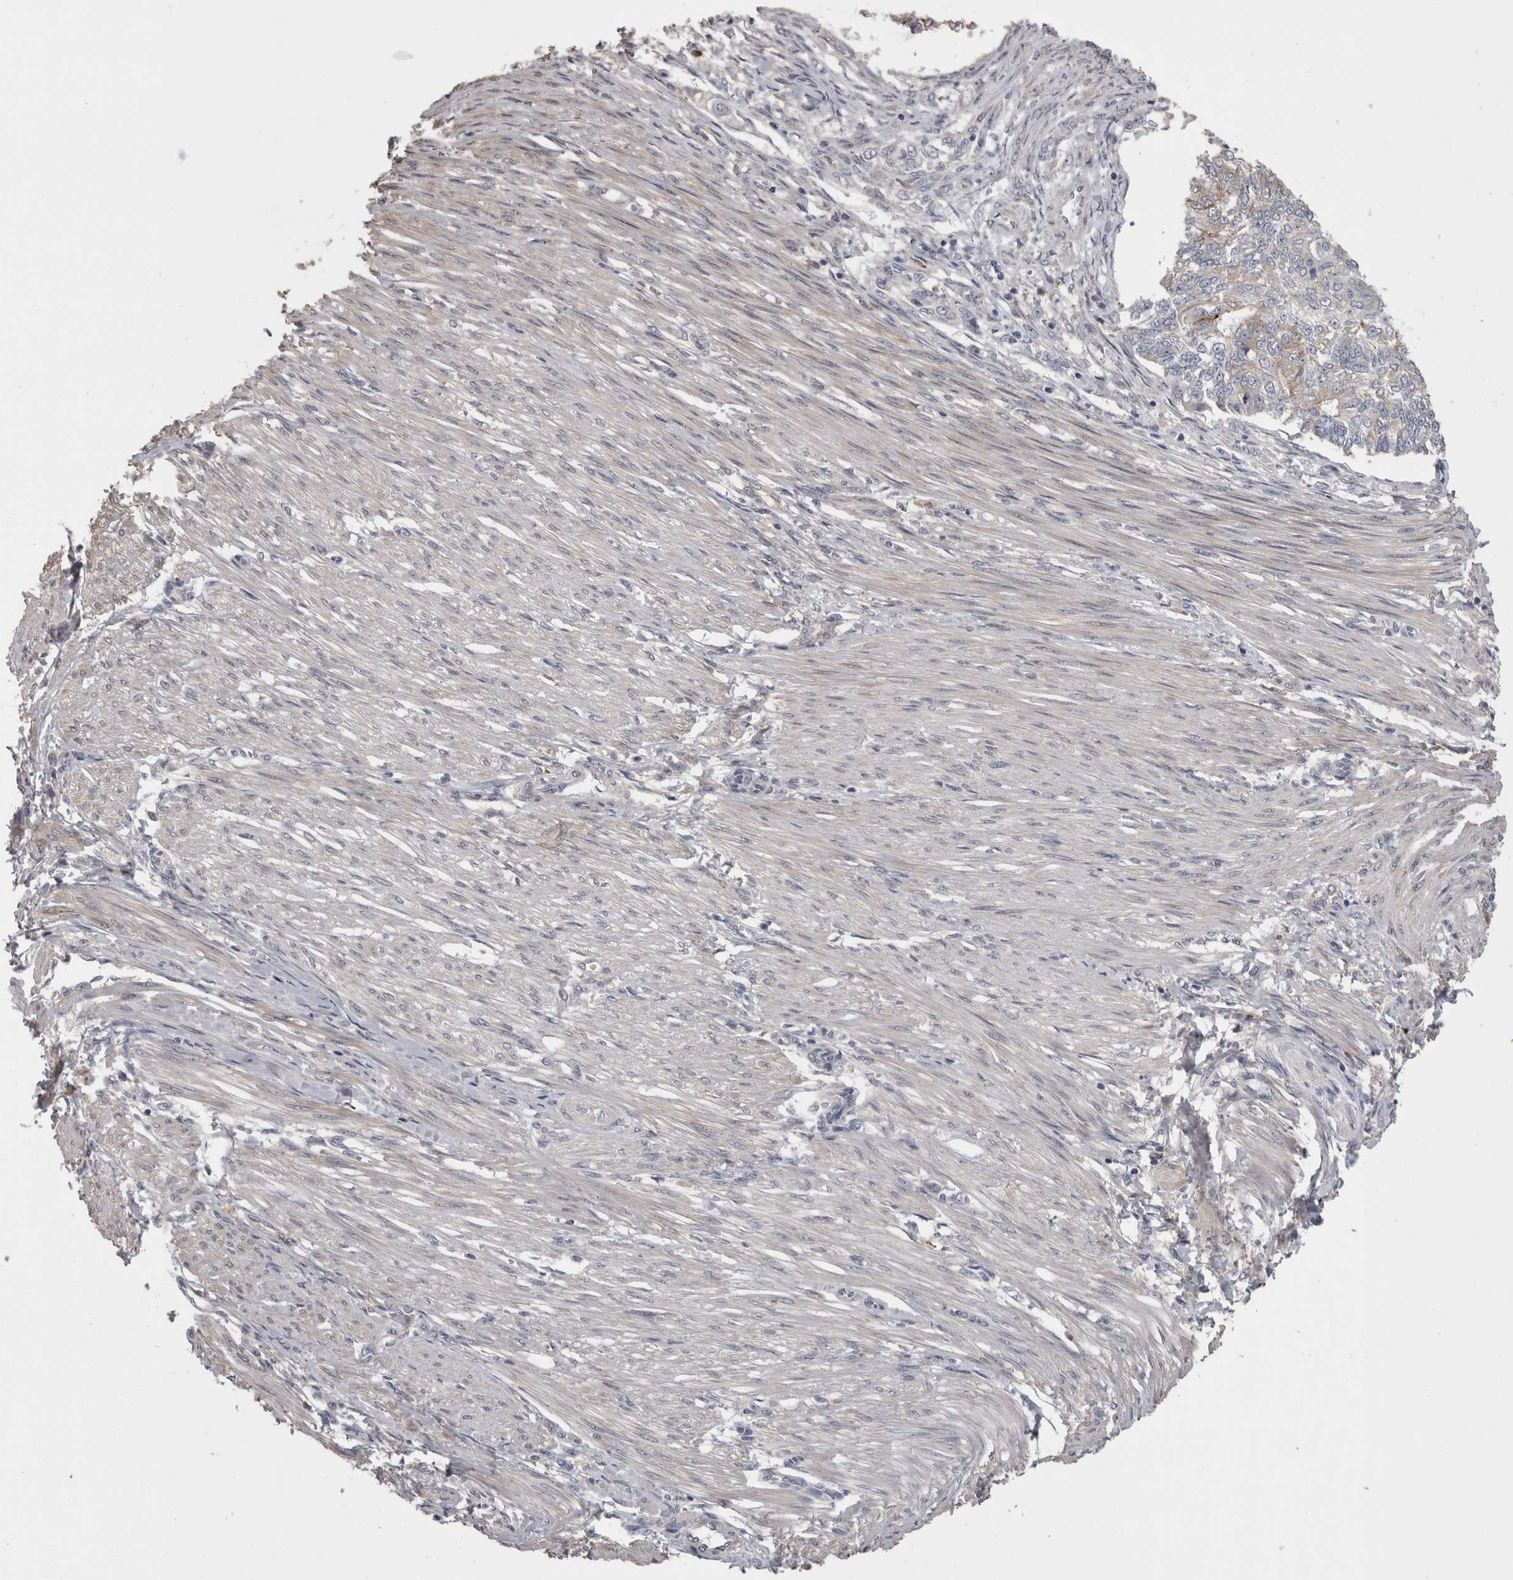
{"staining": {"intensity": "weak", "quantity": "<25%", "location": "cytoplasmic/membranous"}, "tissue": "endometrial cancer", "cell_type": "Tumor cells", "image_type": "cancer", "snomed": [{"axis": "morphology", "description": "Adenocarcinoma, NOS"}, {"axis": "topography", "description": "Endometrium"}], "caption": "Immunohistochemical staining of human endometrial cancer reveals no significant staining in tumor cells.", "gene": "STC1", "patient": {"sex": "female", "age": 32}}